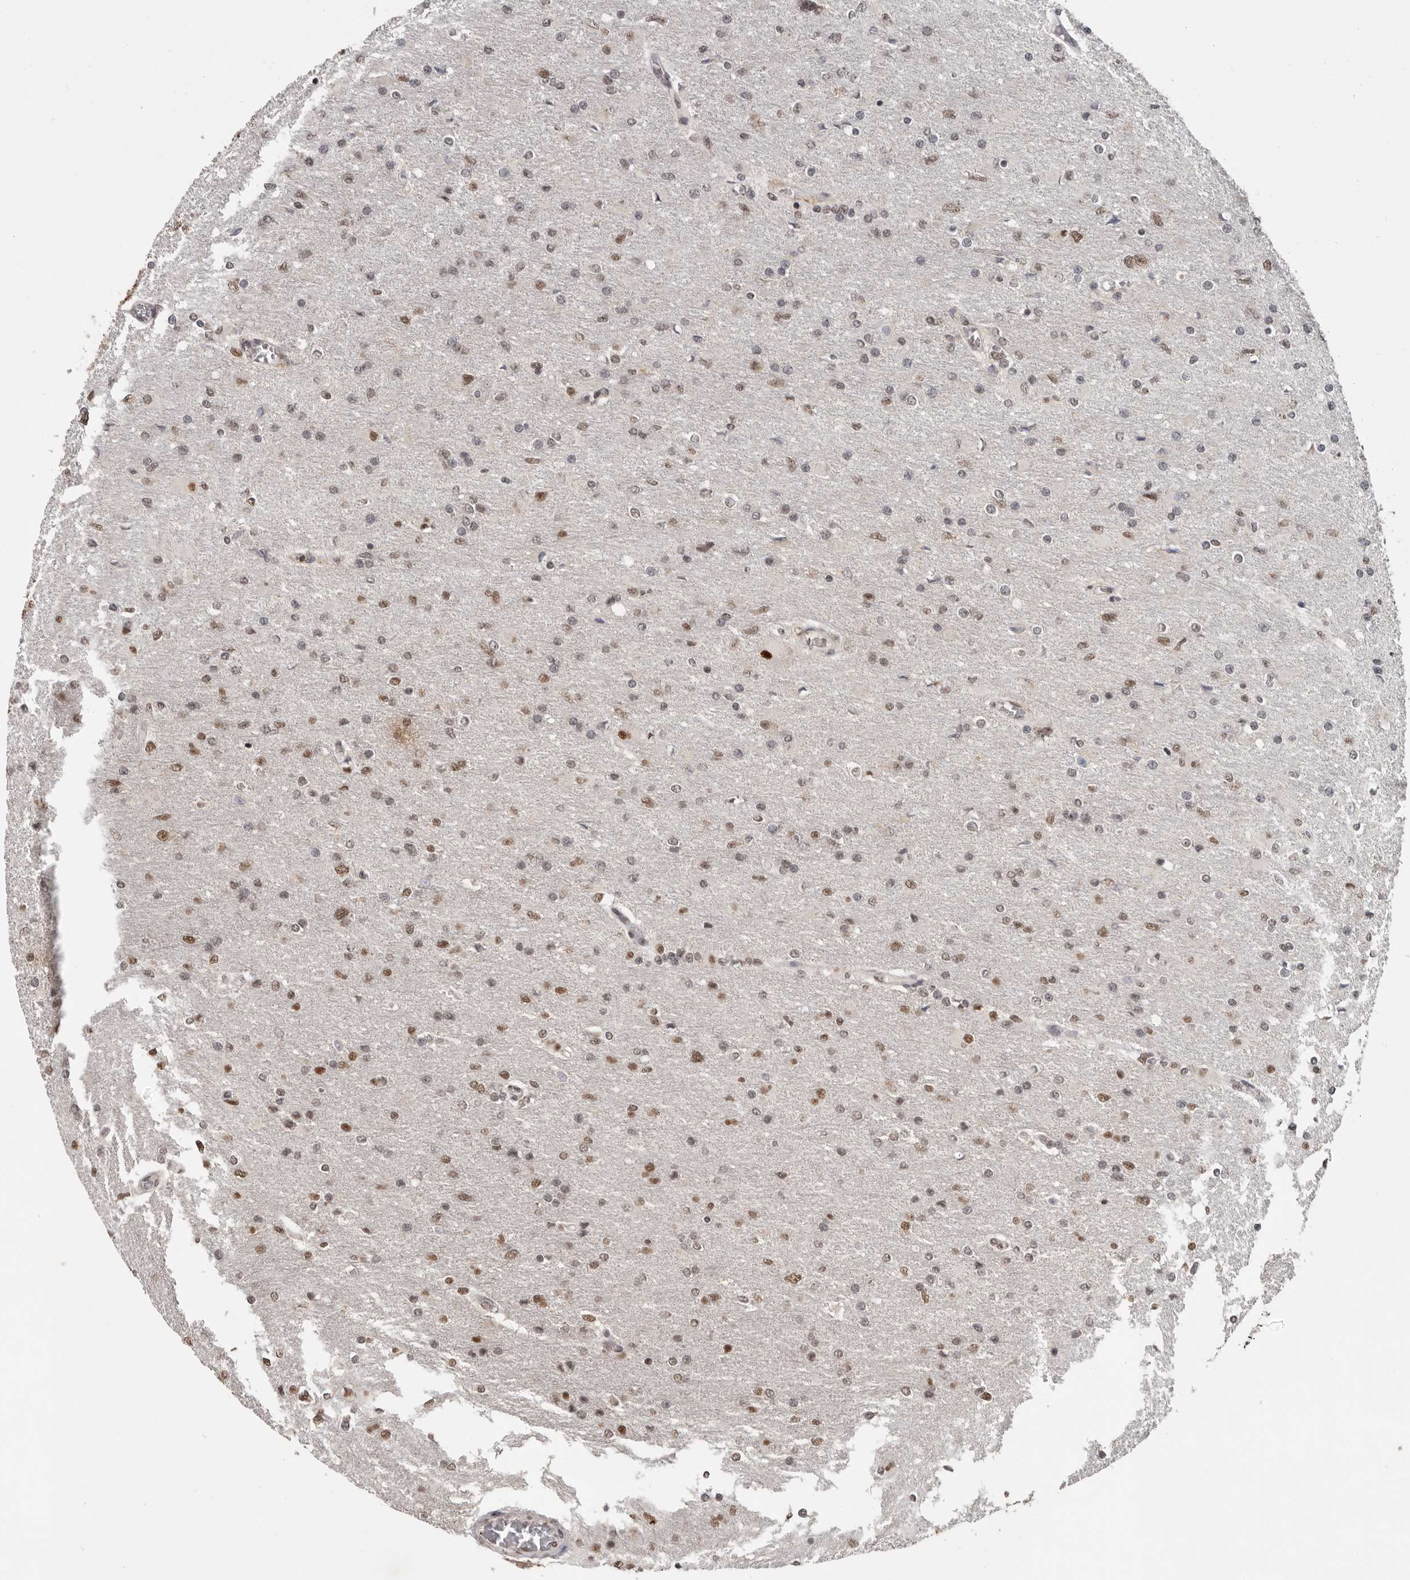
{"staining": {"intensity": "moderate", "quantity": "25%-75%", "location": "nuclear"}, "tissue": "glioma", "cell_type": "Tumor cells", "image_type": "cancer", "snomed": [{"axis": "morphology", "description": "Glioma, malignant, High grade"}, {"axis": "topography", "description": "Cerebral cortex"}], "caption": "This is a micrograph of immunohistochemistry staining of malignant glioma (high-grade), which shows moderate positivity in the nuclear of tumor cells.", "gene": "PPP1R10", "patient": {"sex": "female", "age": 36}}